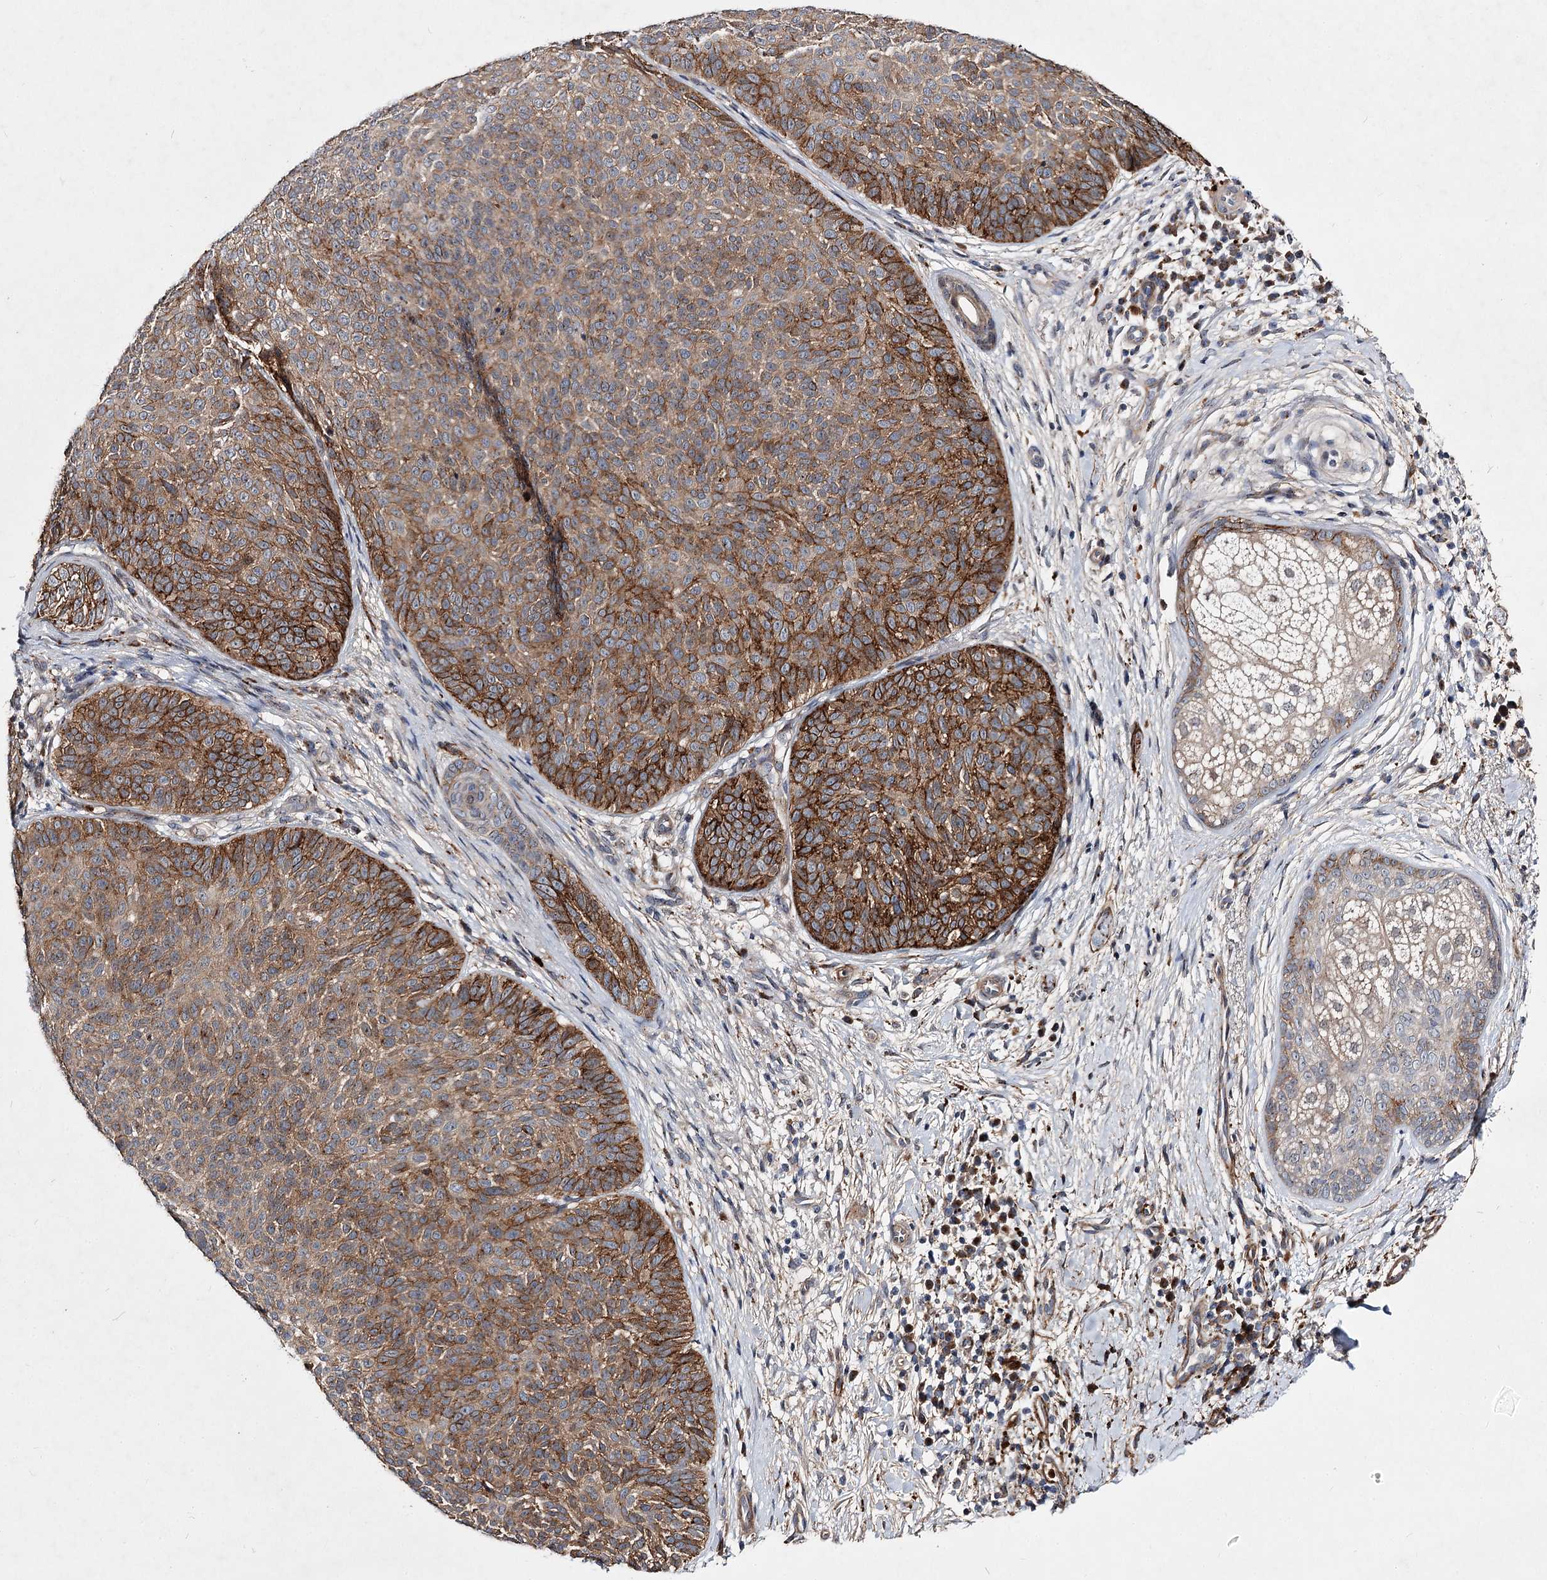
{"staining": {"intensity": "strong", "quantity": ">75%", "location": "cytoplasmic/membranous"}, "tissue": "skin cancer", "cell_type": "Tumor cells", "image_type": "cancer", "snomed": [{"axis": "morphology", "description": "Basal cell carcinoma"}, {"axis": "topography", "description": "Skin"}], "caption": "An immunohistochemistry (IHC) micrograph of neoplastic tissue is shown. Protein staining in brown labels strong cytoplasmic/membranous positivity in basal cell carcinoma (skin) within tumor cells.", "gene": "MINDY3", "patient": {"sex": "male", "age": 85}}